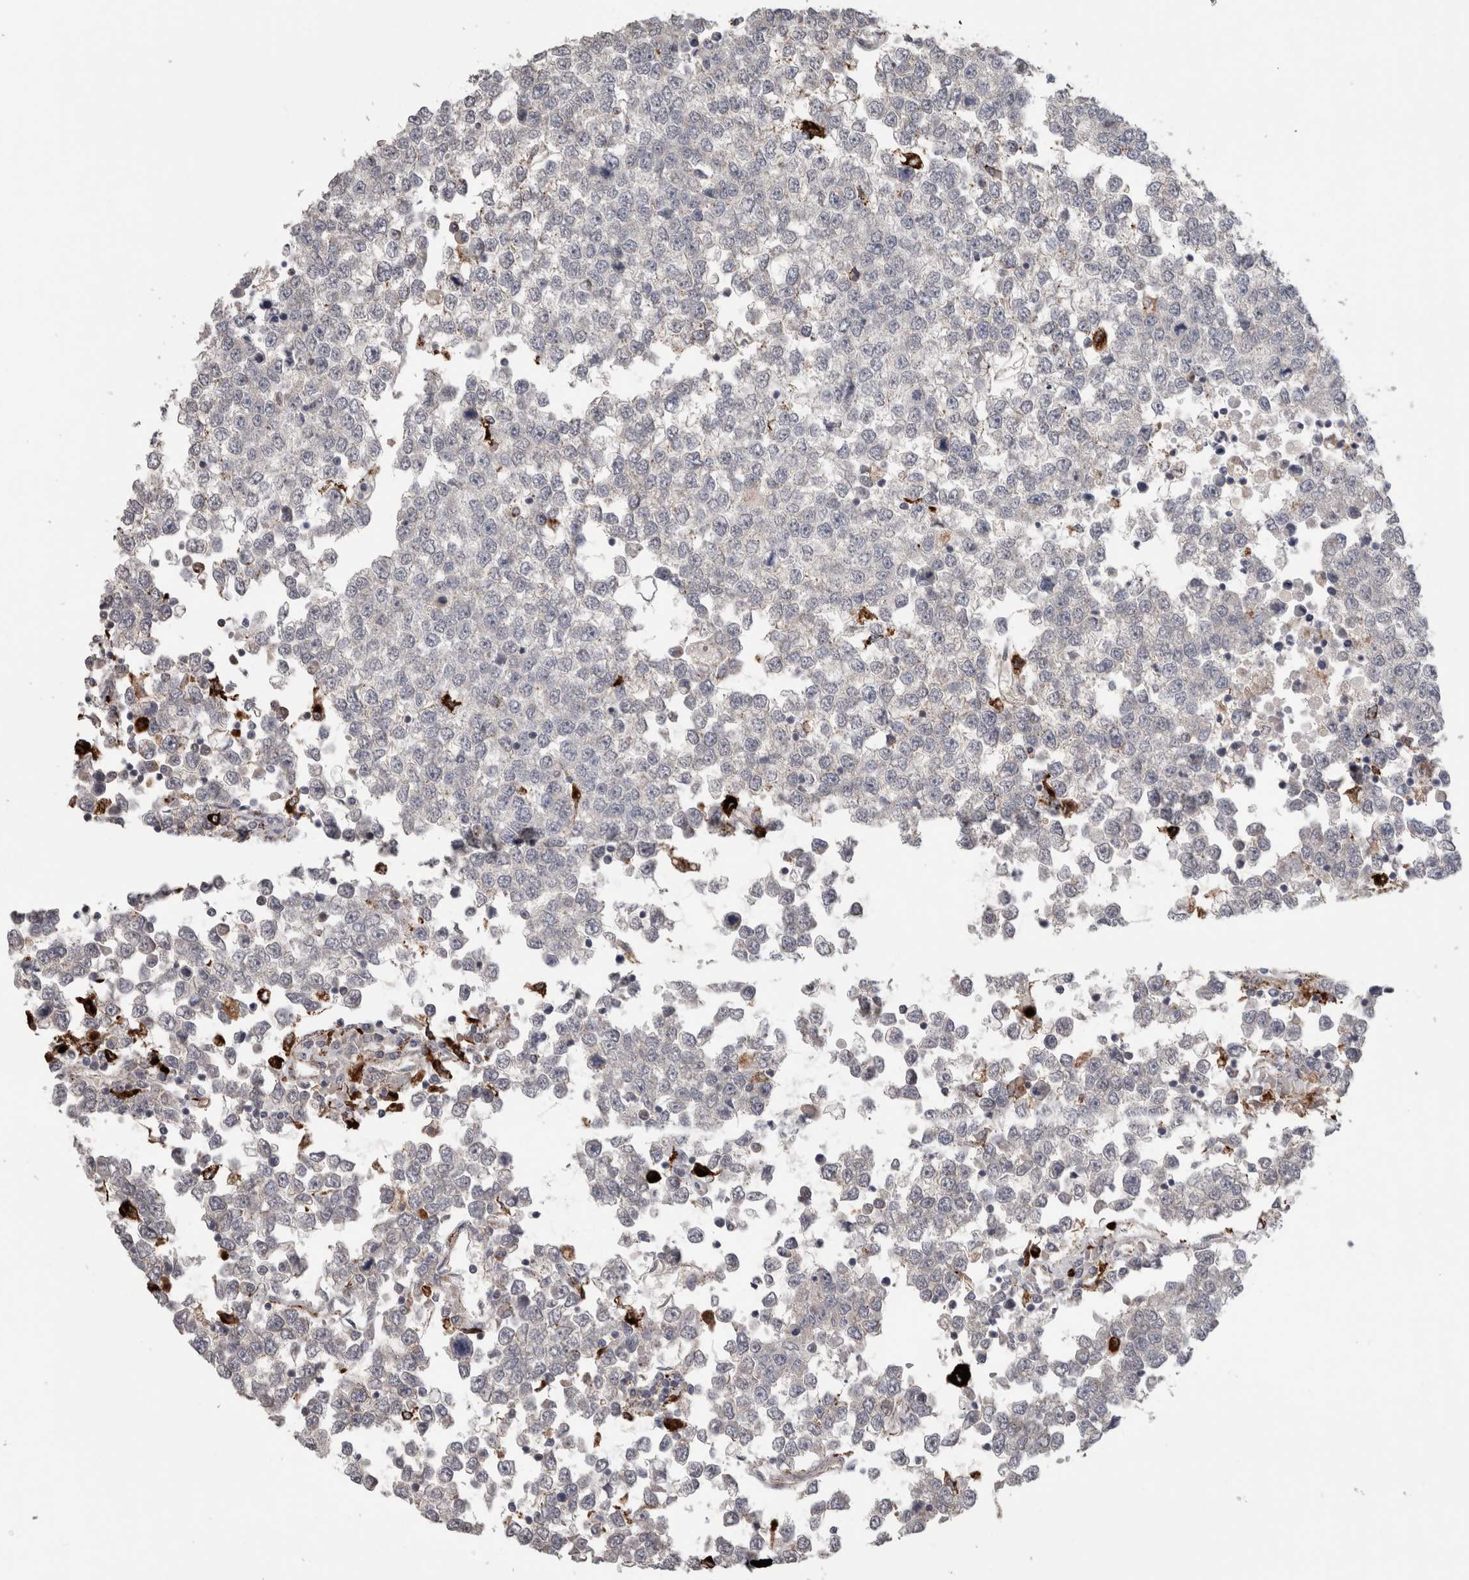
{"staining": {"intensity": "negative", "quantity": "none", "location": "none"}, "tissue": "testis cancer", "cell_type": "Tumor cells", "image_type": "cancer", "snomed": [{"axis": "morphology", "description": "Seminoma, NOS"}, {"axis": "topography", "description": "Testis"}], "caption": "A photomicrograph of seminoma (testis) stained for a protein reveals no brown staining in tumor cells.", "gene": "CTSZ", "patient": {"sex": "male", "age": 65}}